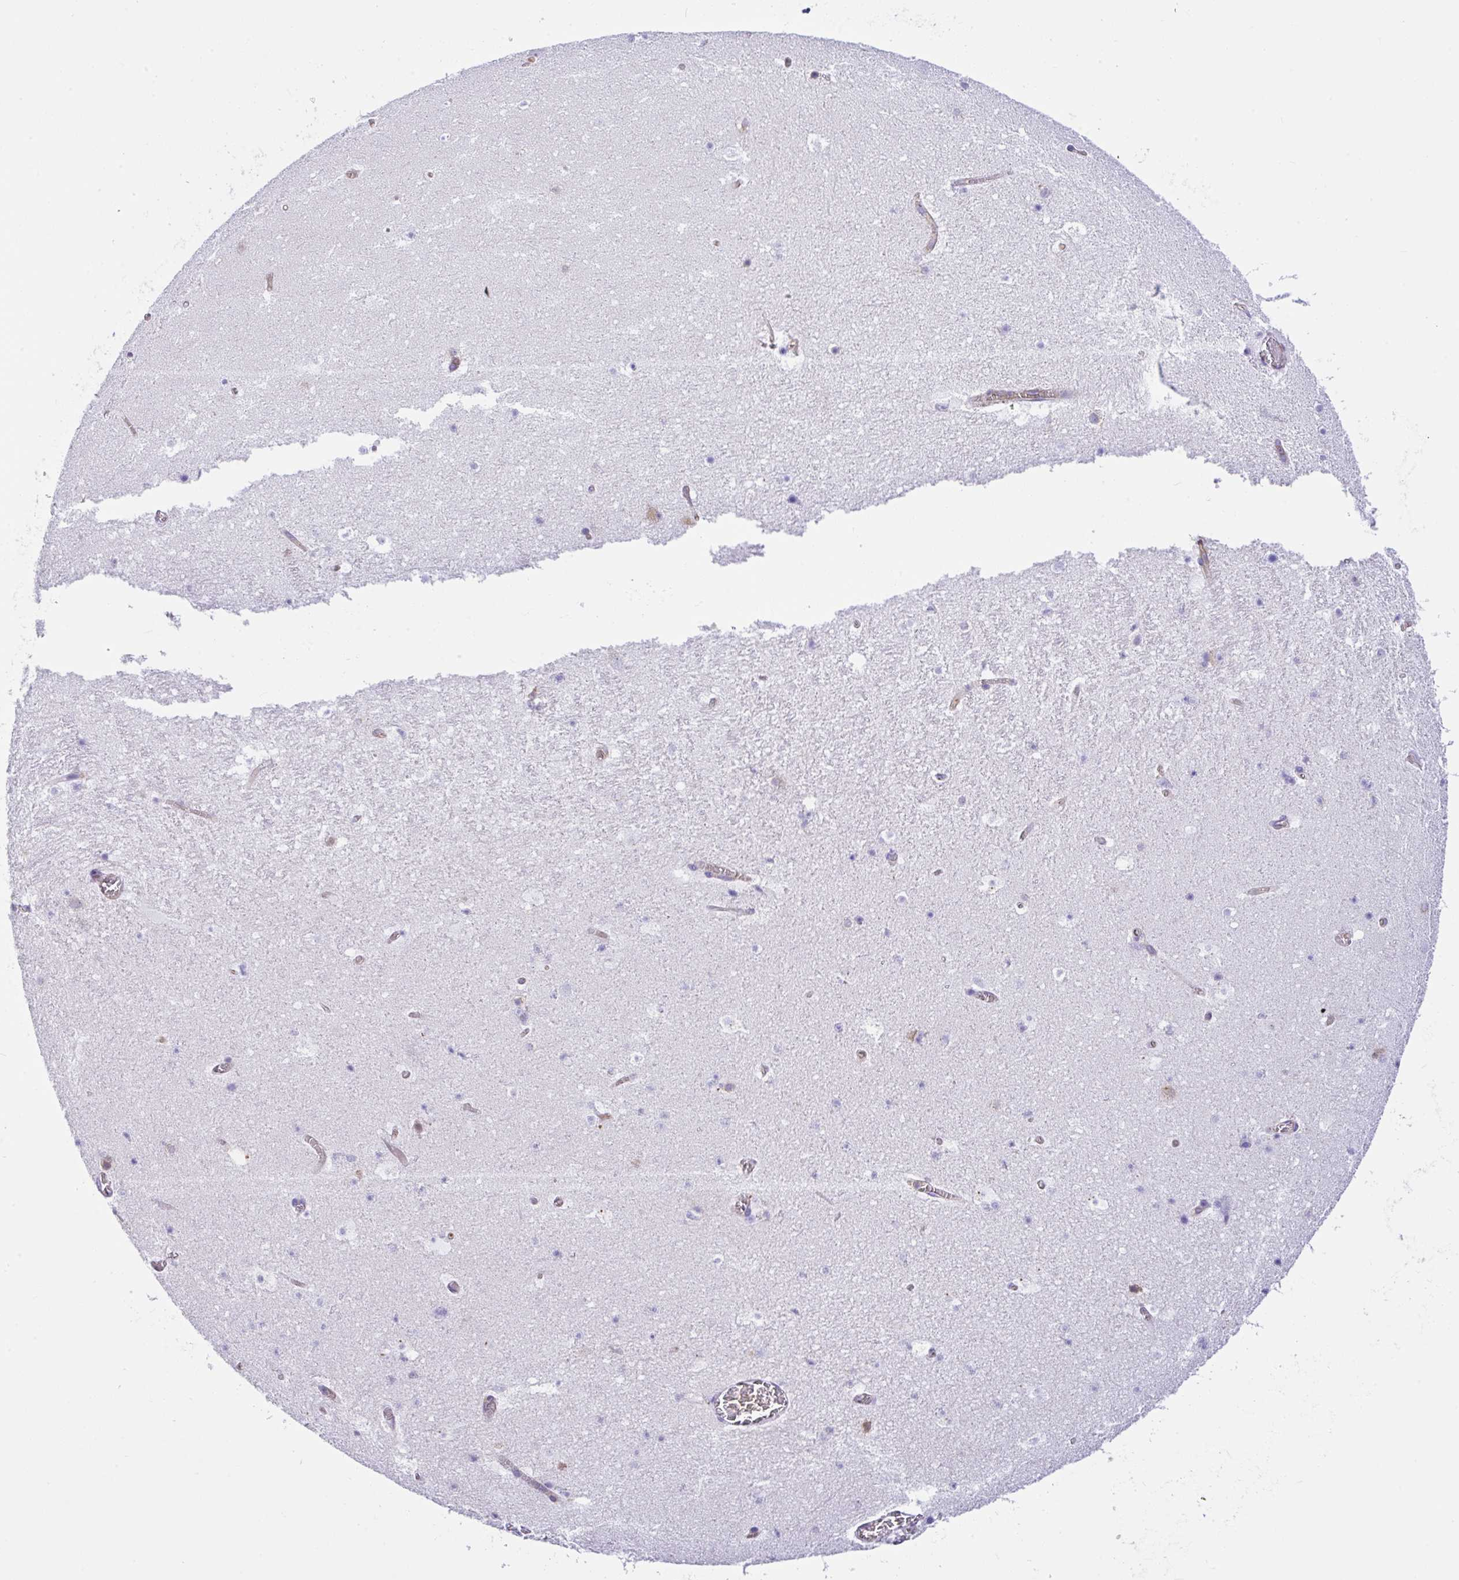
{"staining": {"intensity": "negative", "quantity": "none", "location": "none"}, "tissue": "hippocampus", "cell_type": "Glial cells", "image_type": "normal", "snomed": [{"axis": "morphology", "description": "Normal tissue, NOS"}, {"axis": "topography", "description": "Hippocampus"}], "caption": "A micrograph of human hippocampus is negative for staining in glial cells. (Brightfield microscopy of DAB (3,3'-diaminobenzidine) IHC at high magnification).", "gene": "GFPT2", "patient": {"sex": "female", "age": 42}}